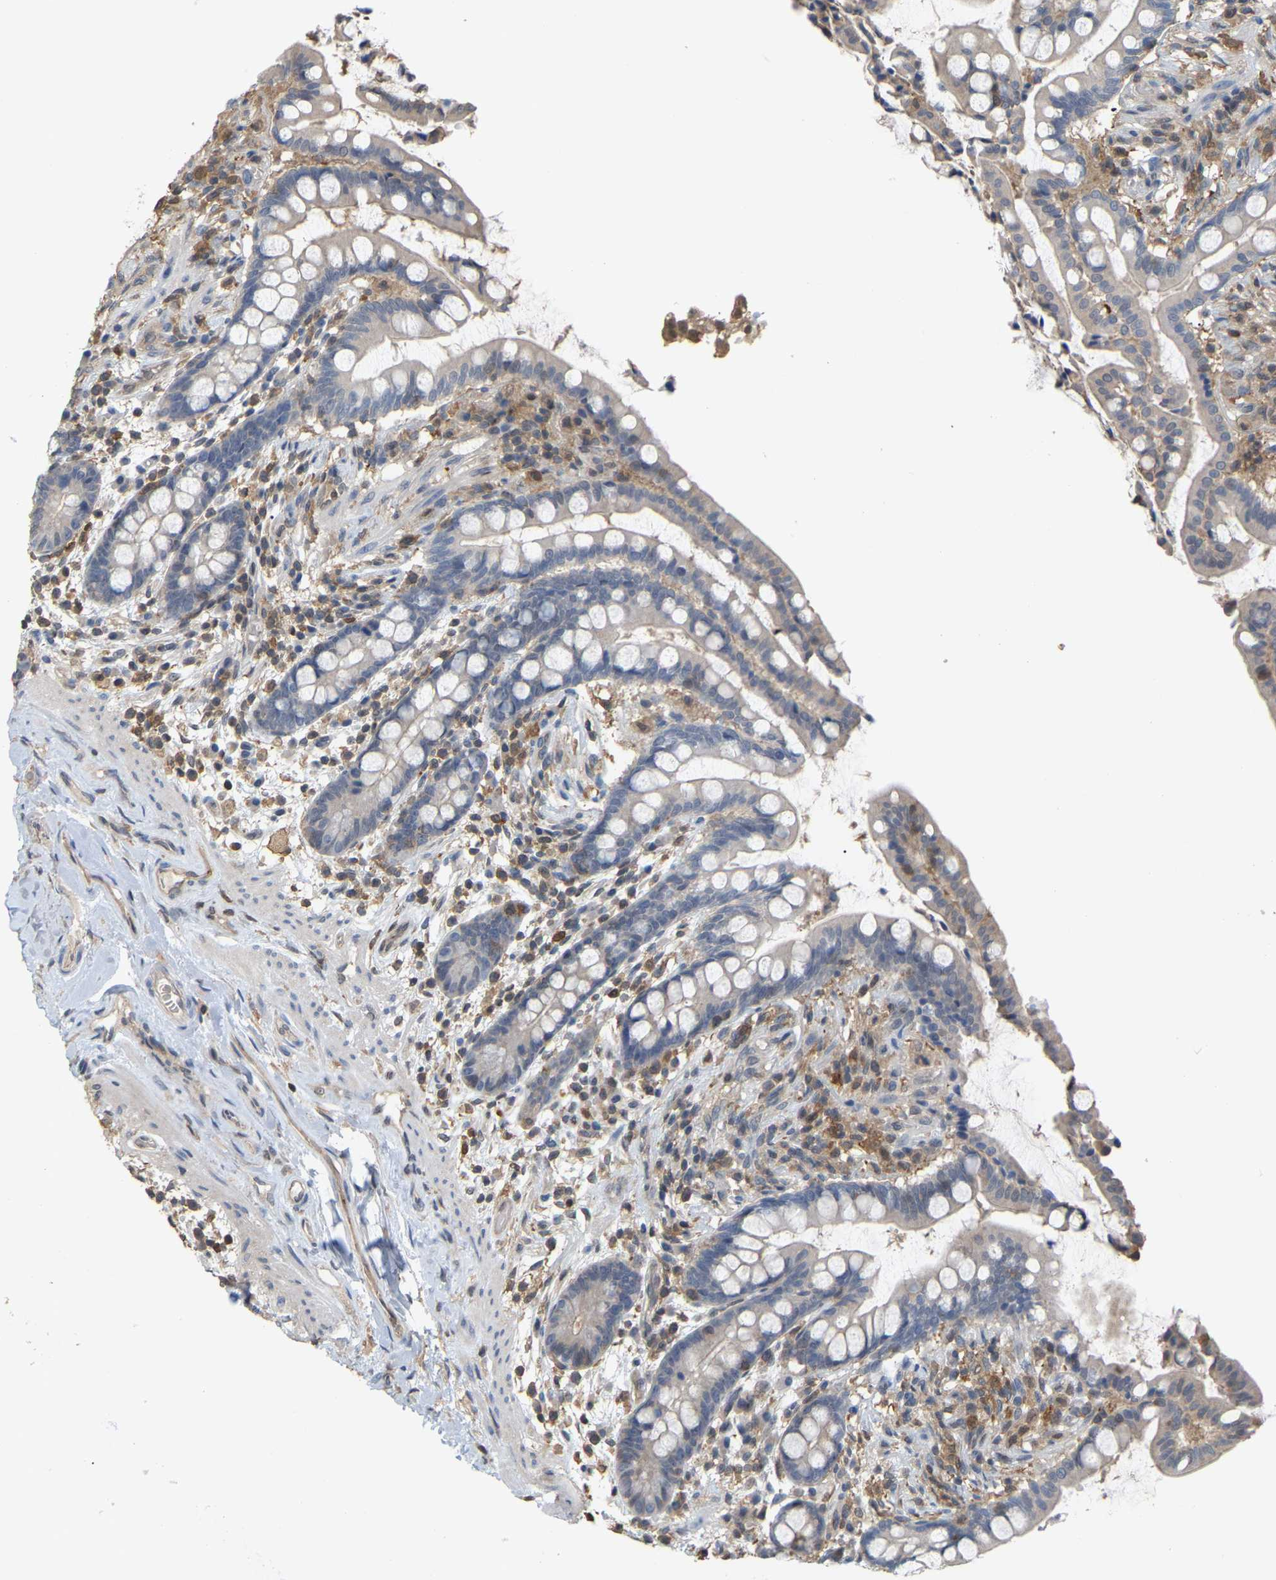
{"staining": {"intensity": "weak", "quantity": ">75%", "location": "cytoplasmic/membranous"}, "tissue": "colon", "cell_type": "Endothelial cells", "image_type": "normal", "snomed": [{"axis": "morphology", "description": "Normal tissue, NOS"}, {"axis": "topography", "description": "Colon"}], "caption": "Immunohistochemical staining of benign colon reveals >75% levels of weak cytoplasmic/membranous protein positivity in approximately >75% of endothelial cells.", "gene": "MTPN", "patient": {"sex": "male", "age": 73}}